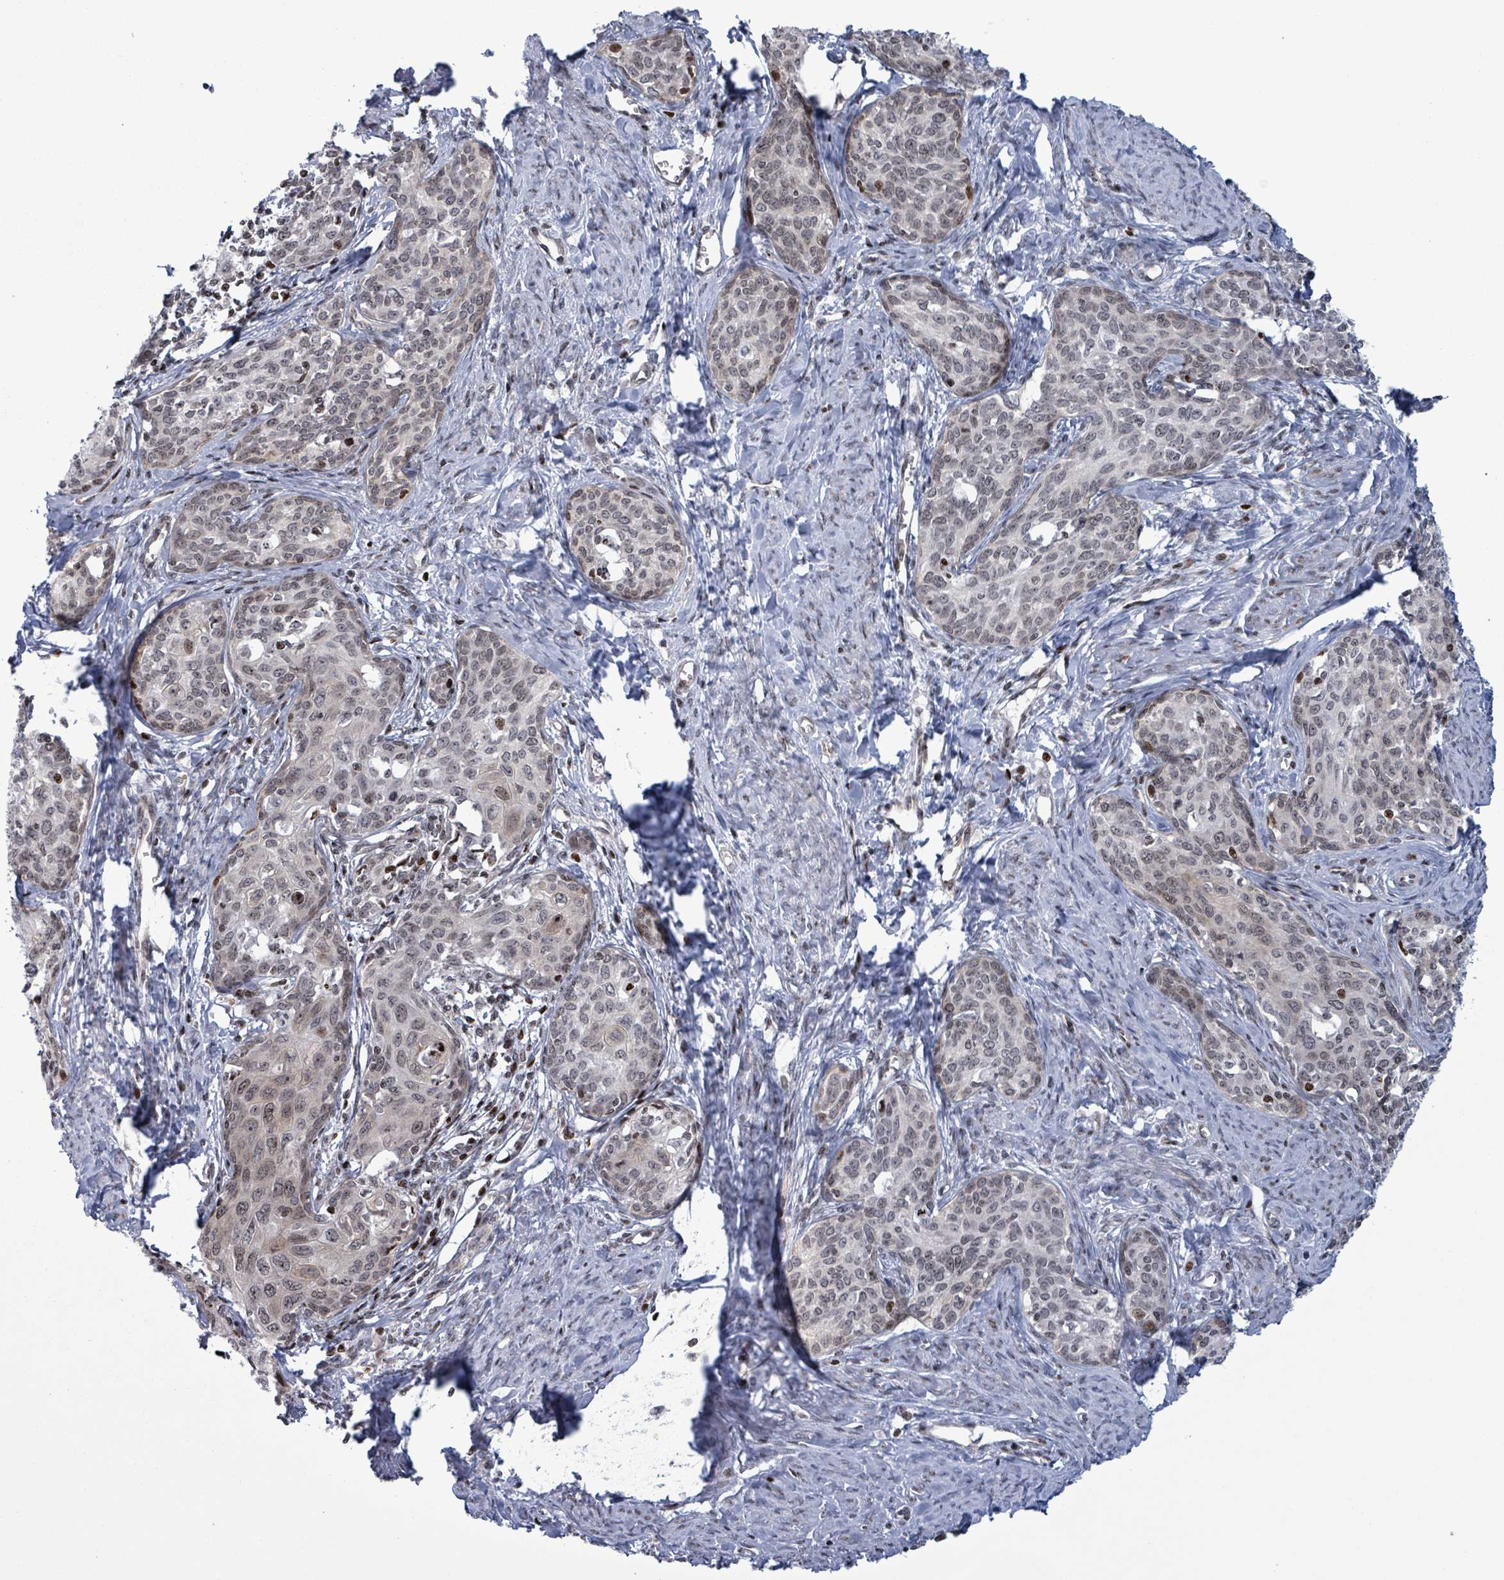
{"staining": {"intensity": "weak", "quantity": "25%-75%", "location": "nuclear"}, "tissue": "cervical cancer", "cell_type": "Tumor cells", "image_type": "cancer", "snomed": [{"axis": "morphology", "description": "Squamous cell carcinoma, NOS"}, {"axis": "morphology", "description": "Adenocarcinoma, NOS"}, {"axis": "topography", "description": "Cervix"}], "caption": "Immunohistochemical staining of human cervical cancer (adenocarcinoma) demonstrates low levels of weak nuclear expression in approximately 25%-75% of tumor cells.", "gene": "FNDC4", "patient": {"sex": "female", "age": 52}}